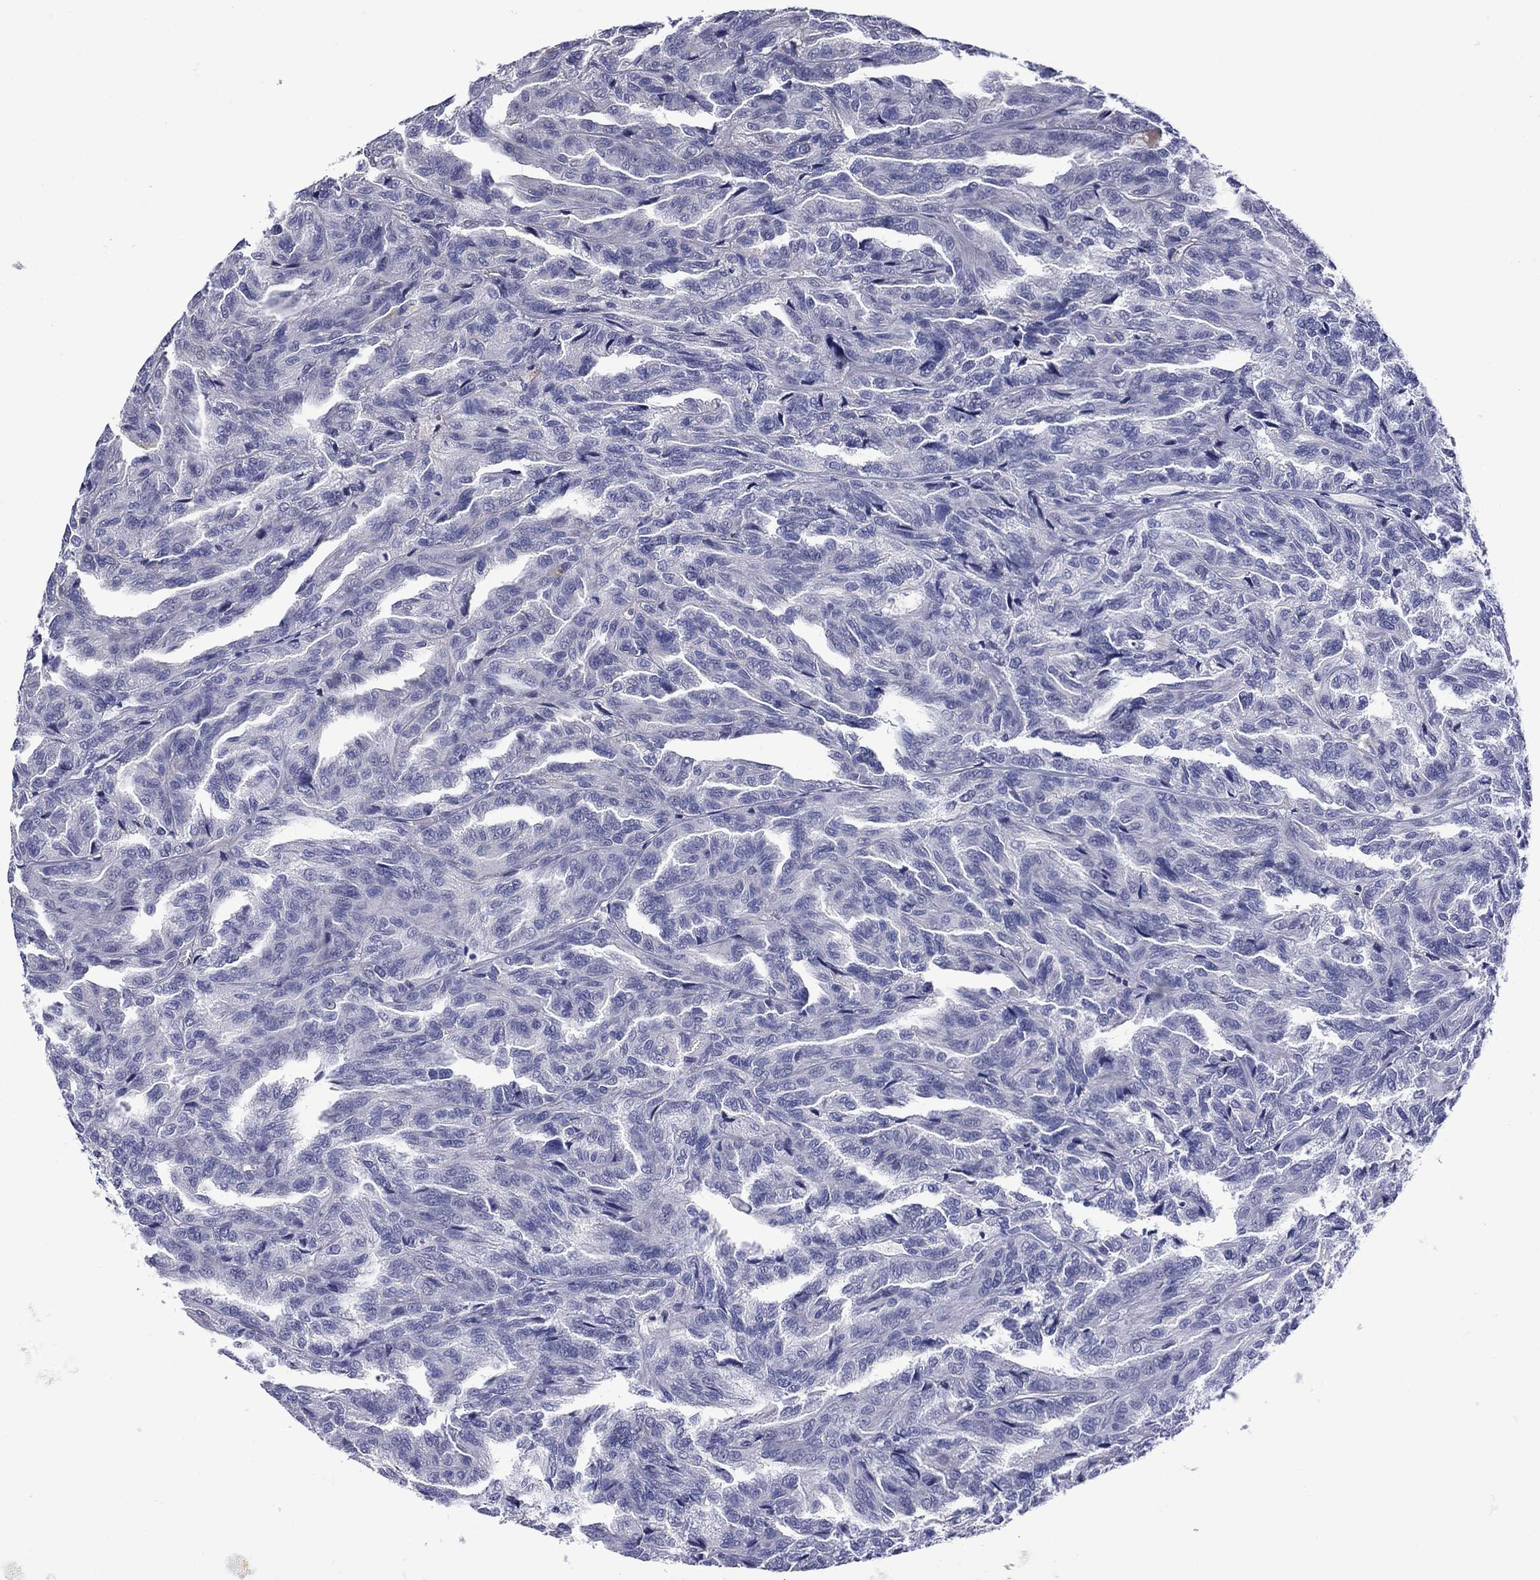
{"staining": {"intensity": "negative", "quantity": "none", "location": "none"}, "tissue": "renal cancer", "cell_type": "Tumor cells", "image_type": "cancer", "snomed": [{"axis": "morphology", "description": "Adenocarcinoma, NOS"}, {"axis": "topography", "description": "Kidney"}], "caption": "A high-resolution micrograph shows immunohistochemistry staining of renal cancer, which displays no significant staining in tumor cells.", "gene": "APOA2", "patient": {"sex": "male", "age": 79}}